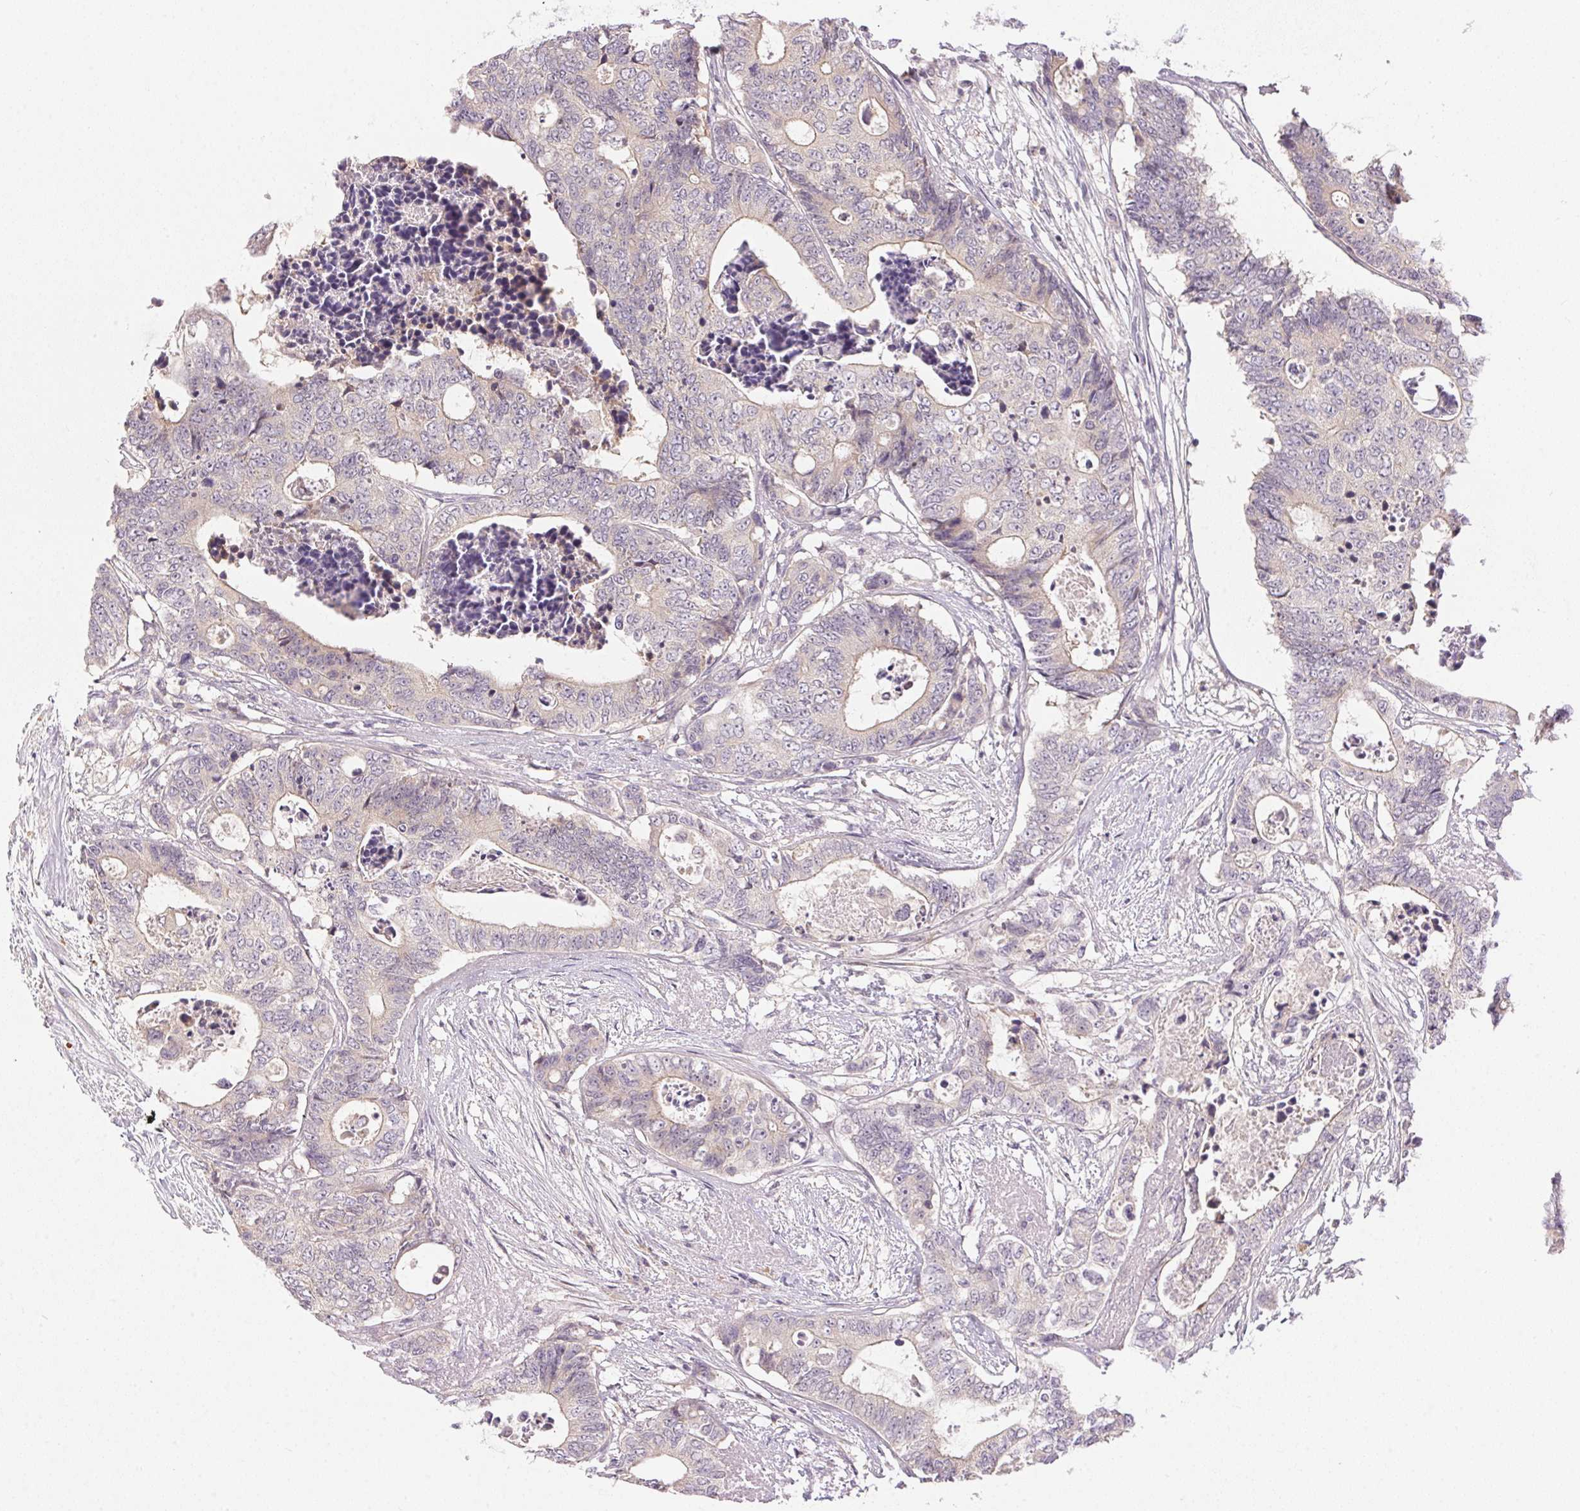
{"staining": {"intensity": "negative", "quantity": "none", "location": "none"}, "tissue": "colorectal cancer", "cell_type": "Tumor cells", "image_type": "cancer", "snomed": [{"axis": "morphology", "description": "Adenocarcinoma, NOS"}, {"axis": "topography", "description": "Colon"}], "caption": "IHC histopathology image of human colorectal adenocarcinoma stained for a protein (brown), which reveals no staining in tumor cells.", "gene": "TTC23L", "patient": {"sex": "female", "age": 48}}